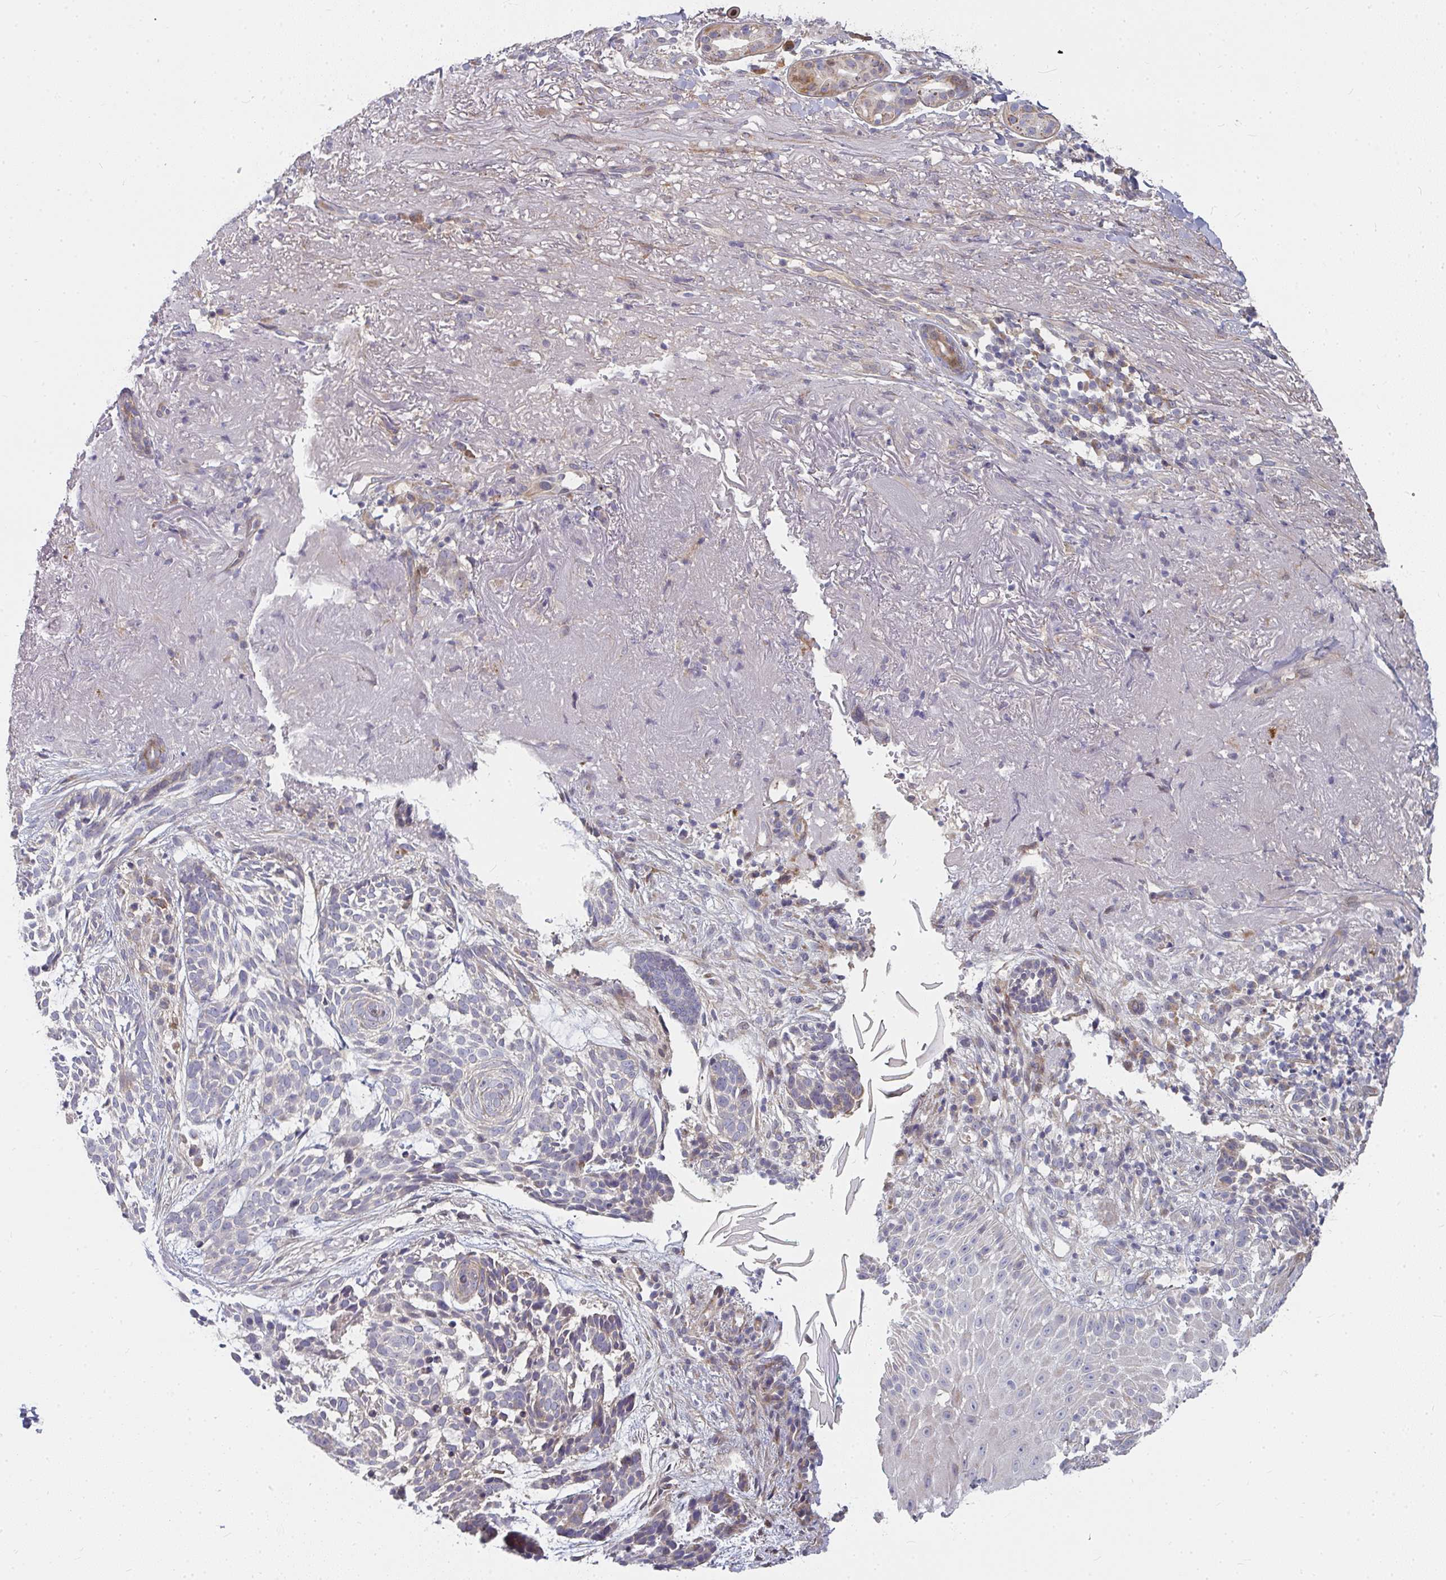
{"staining": {"intensity": "weak", "quantity": "<25%", "location": "cytoplasmic/membranous"}, "tissue": "skin cancer", "cell_type": "Tumor cells", "image_type": "cancer", "snomed": [{"axis": "morphology", "description": "Basal cell carcinoma"}, {"axis": "topography", "description": "Skin"}, {"axis": "topography", "description": "Skin of face"}], "caption": "IHC image of human skin cancer stained for a protein (brown), which displays no positivity in tumor cells.", "gene": "RHEBL1", "patient": {"sex": "female", "age": 80}}